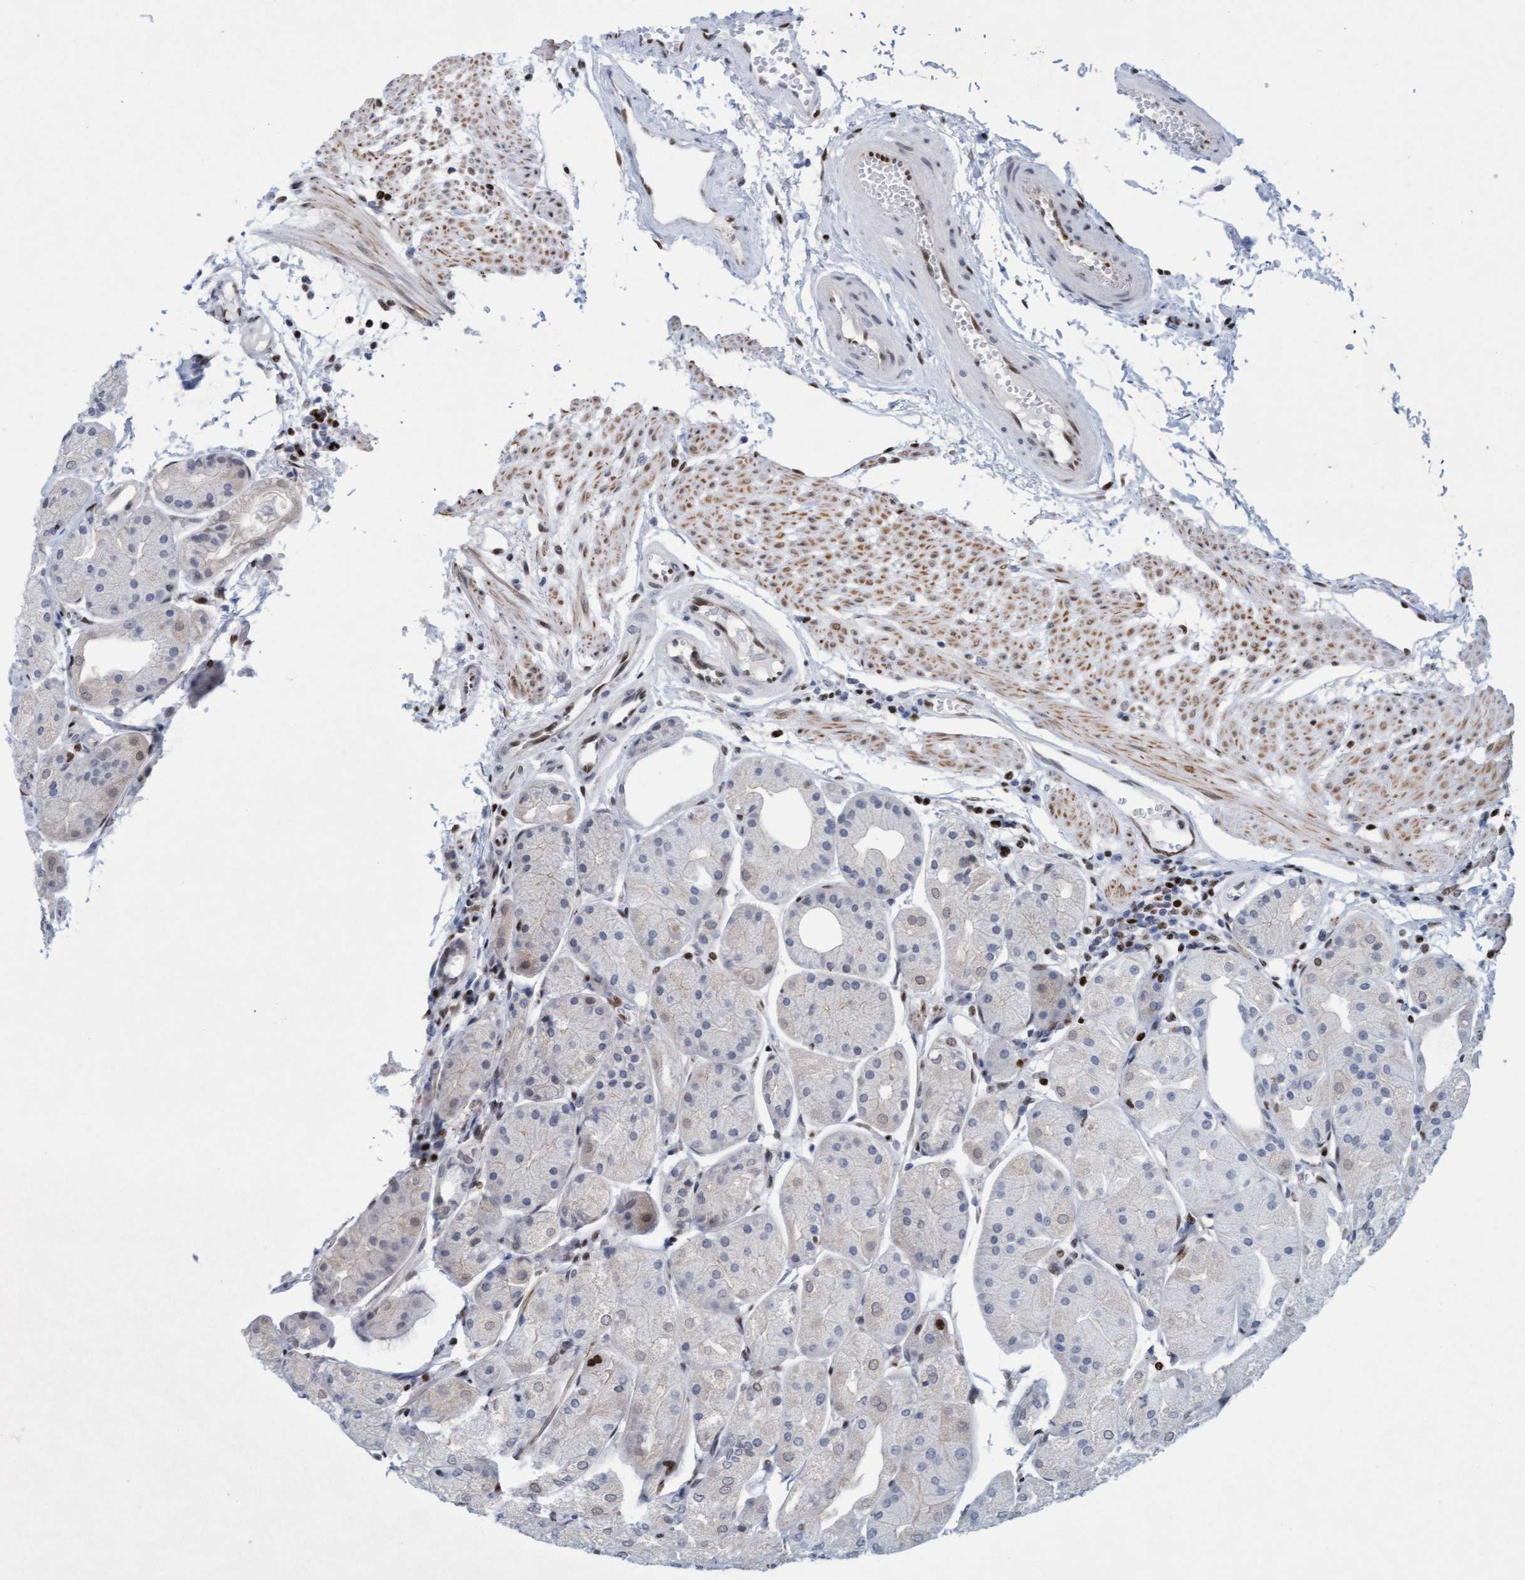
{"staining": {"intensity": "moderate", "quantity": "<25%", "location": "nuclear"}, "tissue": "stomach", "cell_type": "Glandular cells", "image_type": "normal", "snomed": [{"axis": "morphology", "description": "Normal tissue, NOS"}, {"axis": "topography", "description": "Stomach, upper"}], "caption": "A high-resolution image shows IHC staining of normal stomach, which reveals moderate nuclear expression in approximately <25% of glandular cells. Using DAB (3,3'-diaminobenzidine) (brown) and hematoxylin (blue) stains, captured at high magnification using brightfield microscopy.", "gene": "GLRX2", "patient": {"sex": "male", "age": 72}}